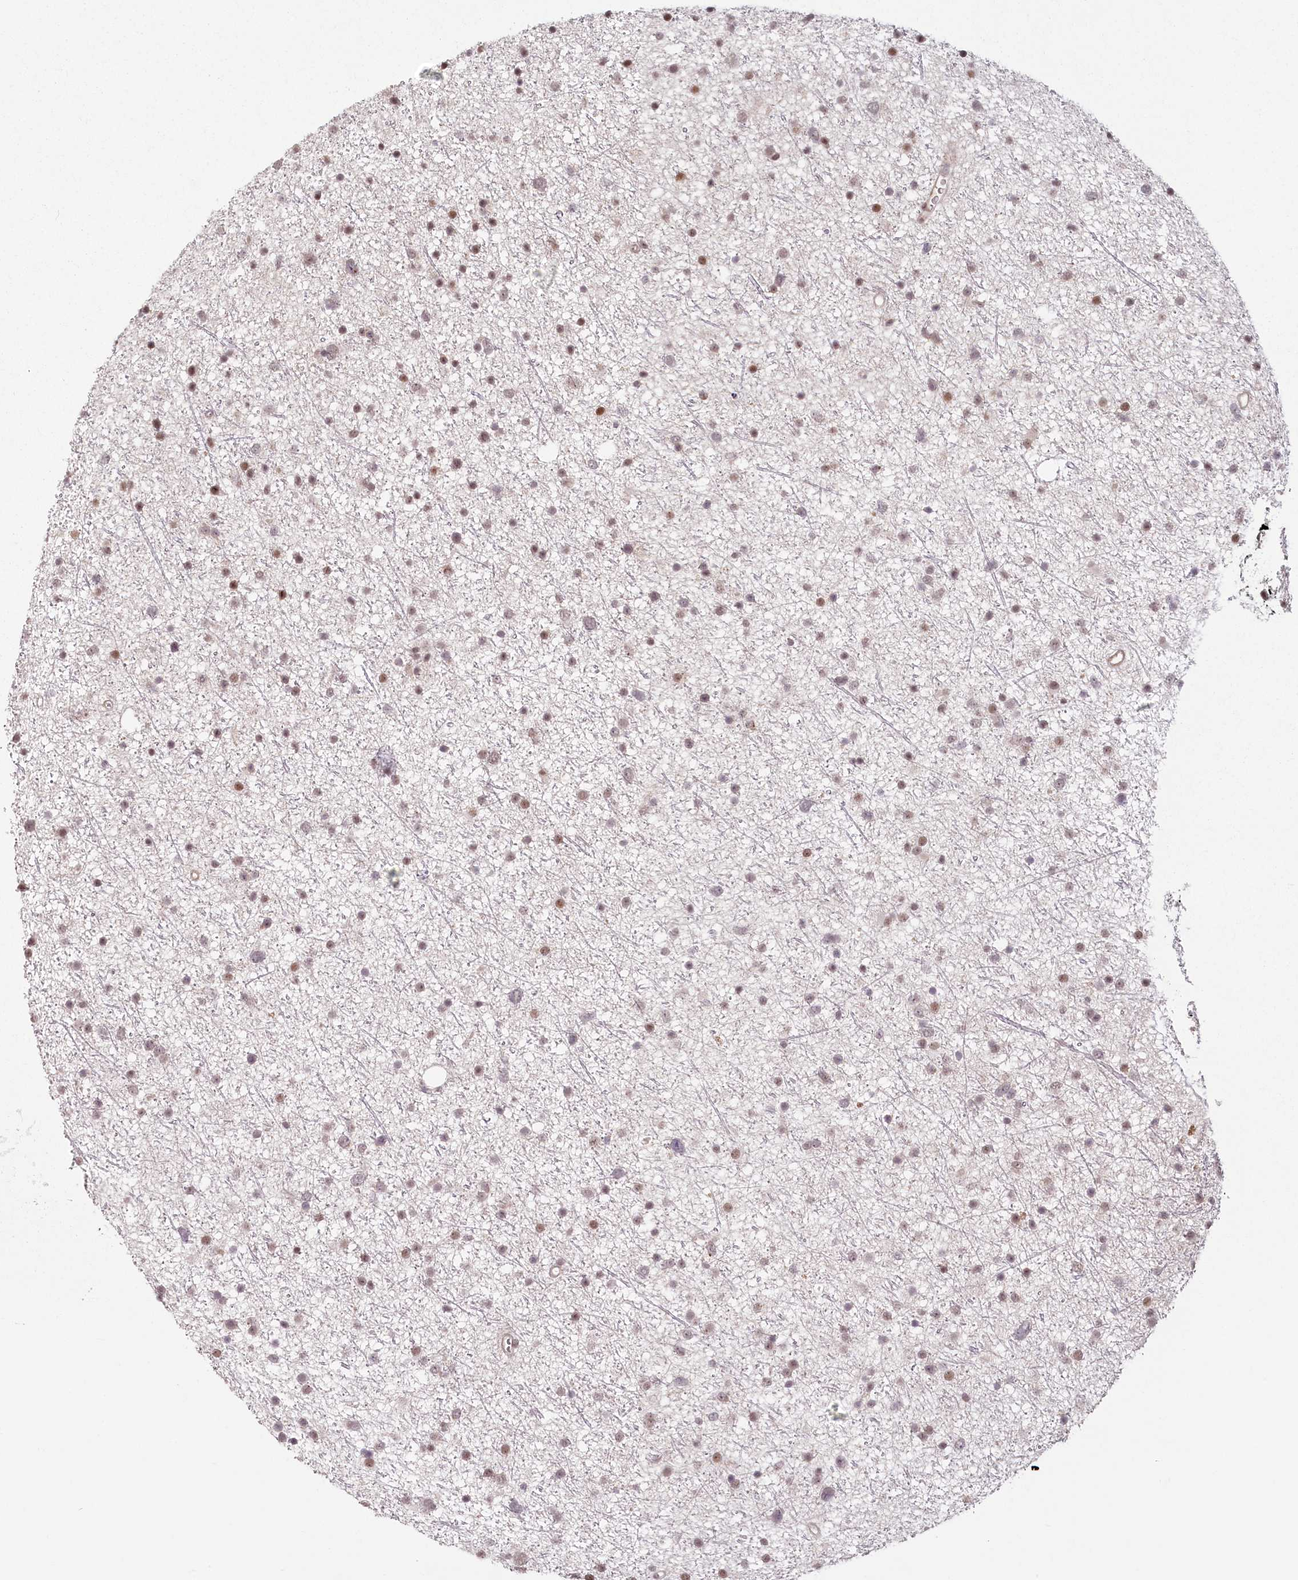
{"staining": {"intensity": "moderate", "quantity": "25%-75%", "location": "nuclear"}, "tissue": "glioma", "cell_type": "Tumor cells", "image_type": "cancer", "snomed": [{"axis": "morphology", "description": "Glioma, malignant, Low grade"}, {"axis": "topography", "description": "Cerebral cortex"}], "caption": "High-power microscopy captured an immunohistochemistry image of low-grade glioma (malignant), revealing moderate nuclear expression in approximately 25%-75% of tumor cells.", "gene": "FAM204A", "patient": {"sex": "female", "age": 39}}